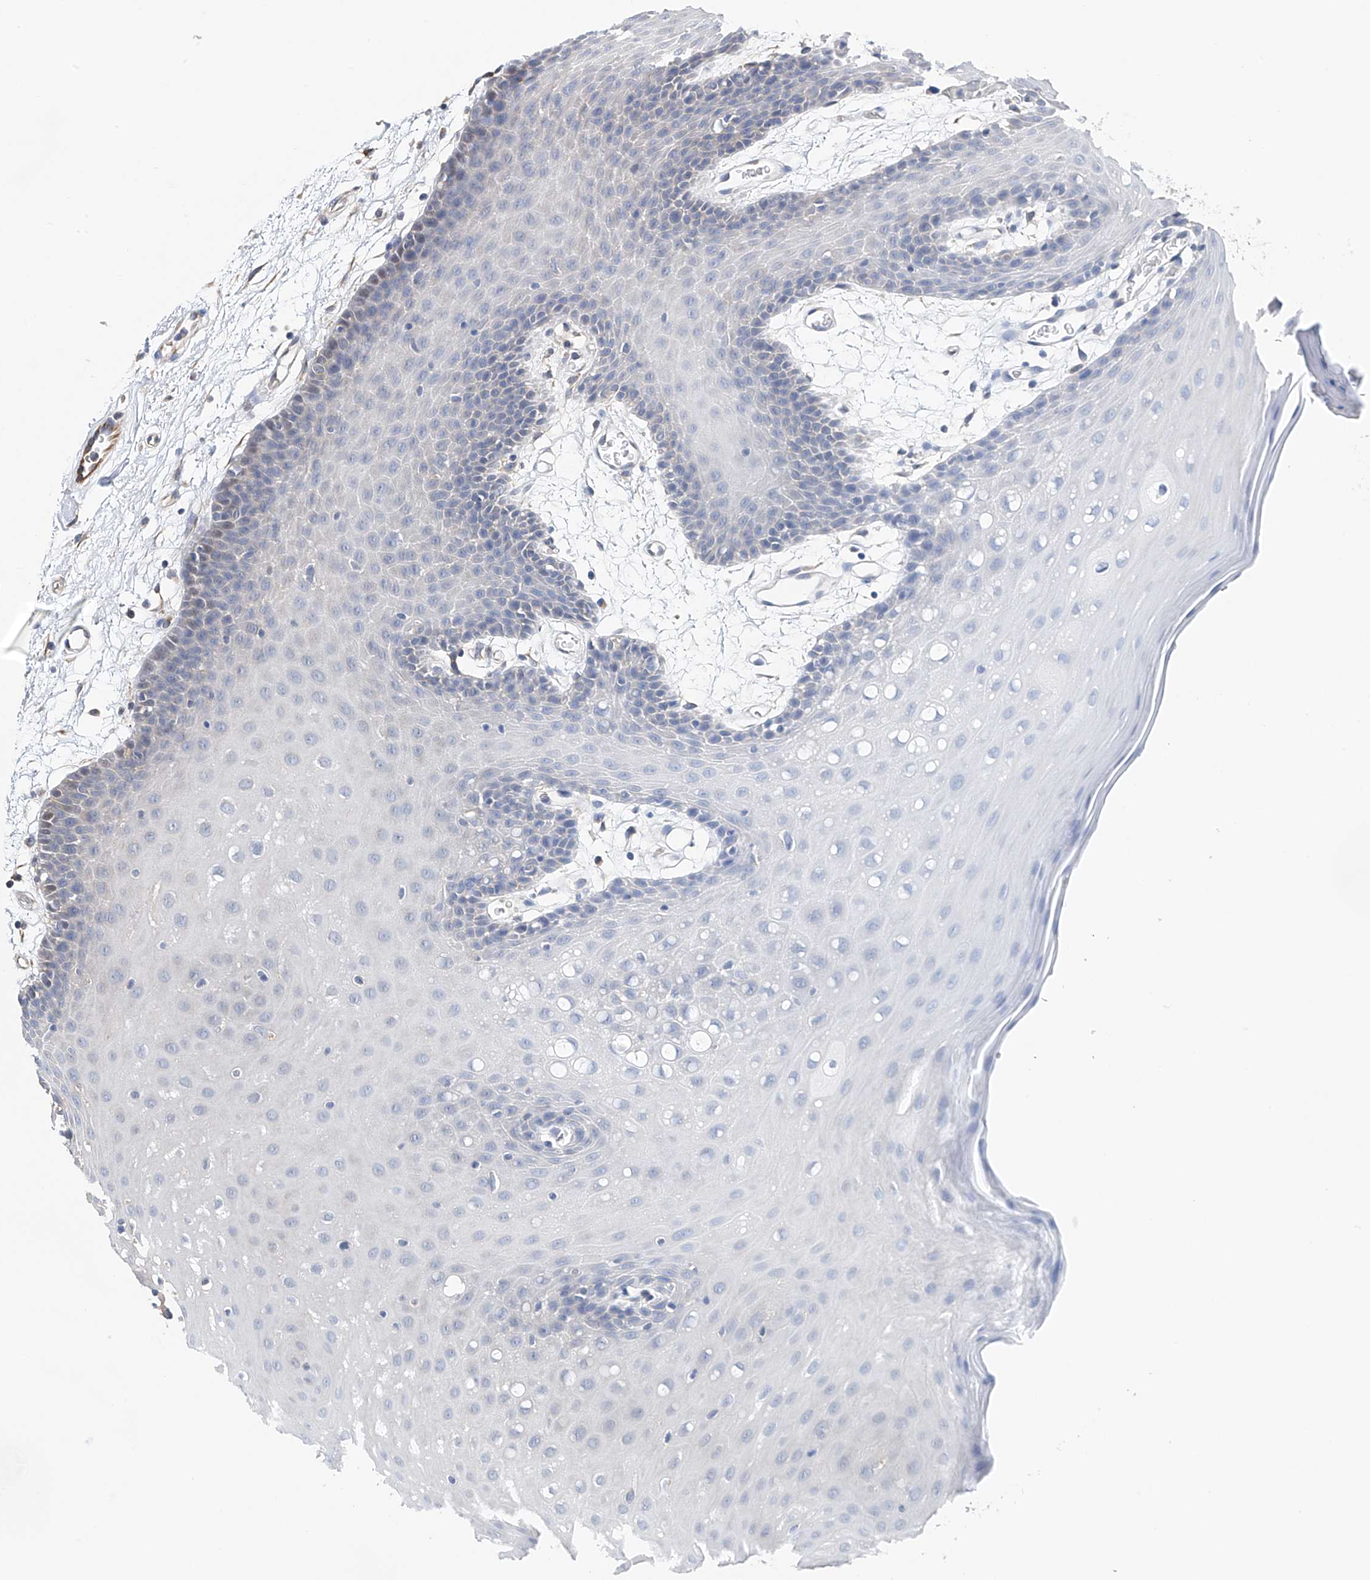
{"staining": {"intensity": "negative", "quantity": "none", "location": "none"}, "tissue": "oral mucosa", "cell_type": "Squamous epithelial cells", "image_type": "normal", "snomed": [{"axis": "morphology", "description": "Normal tissue, NOS"}, {"axis": "topography", "description": "Skeletal muscle"}, {"axis": "topography", "description": "Oral tissue"}, {"axis": "topography", "description": "Salivary gland"}, {"axis": "topography", "description": "Peripheral nerve tissue"}], "caption": "An immunohistochemistry (IHC) photomicrograph of benign oral mucosa is shown. There is no staining in squamous epithelial cells of oral mucosa. (DAB IHC, high magnification).", "gene": "CHPF", "patient": {"sex": "male", "age": 54}}